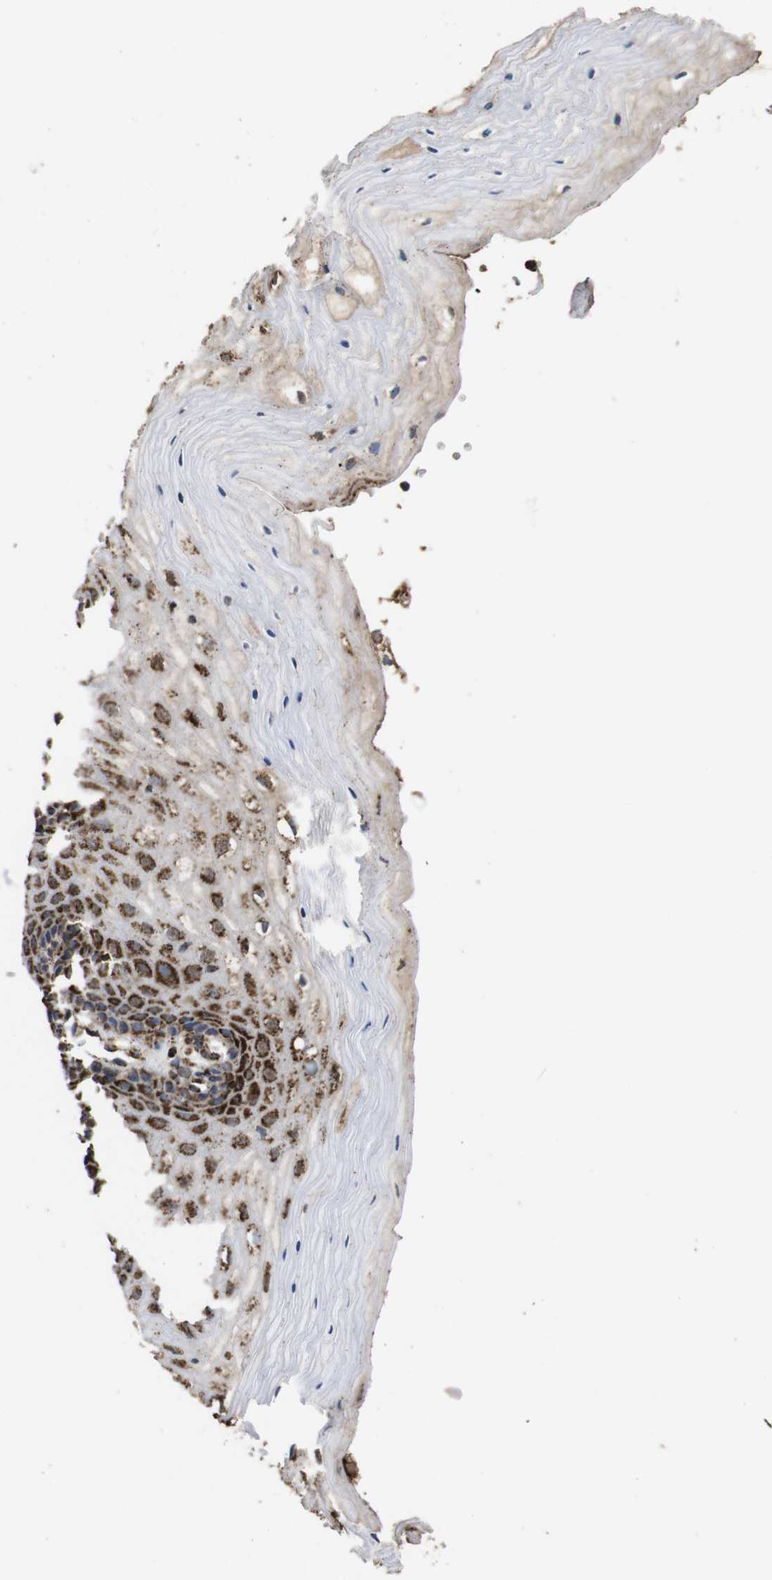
{"staining": {"intensity": "strong", "quantity": ">75%", "location": "cytoplasmic/membranous"}, "tissue": "cervix", "cell_type": "Glandular cells", "image_type": "normal", "snomed": [{"axis": "morphology", "description": "Normal tissue, NOS"}, {"axis": "topography", "description": "Cervix"}], "caption": "Immunohistochemical staining of benign human cervix displays high levels of strong cytoplasmic/membranous staining in approximately >75% of glandular cells. The staining was performed using DAB, with brown indicating positive protein expression. Nuclei are stained blue with hematoxylin.", "gene": "ATP5F1A", "patient": {"sex": "female", "age": 55}}